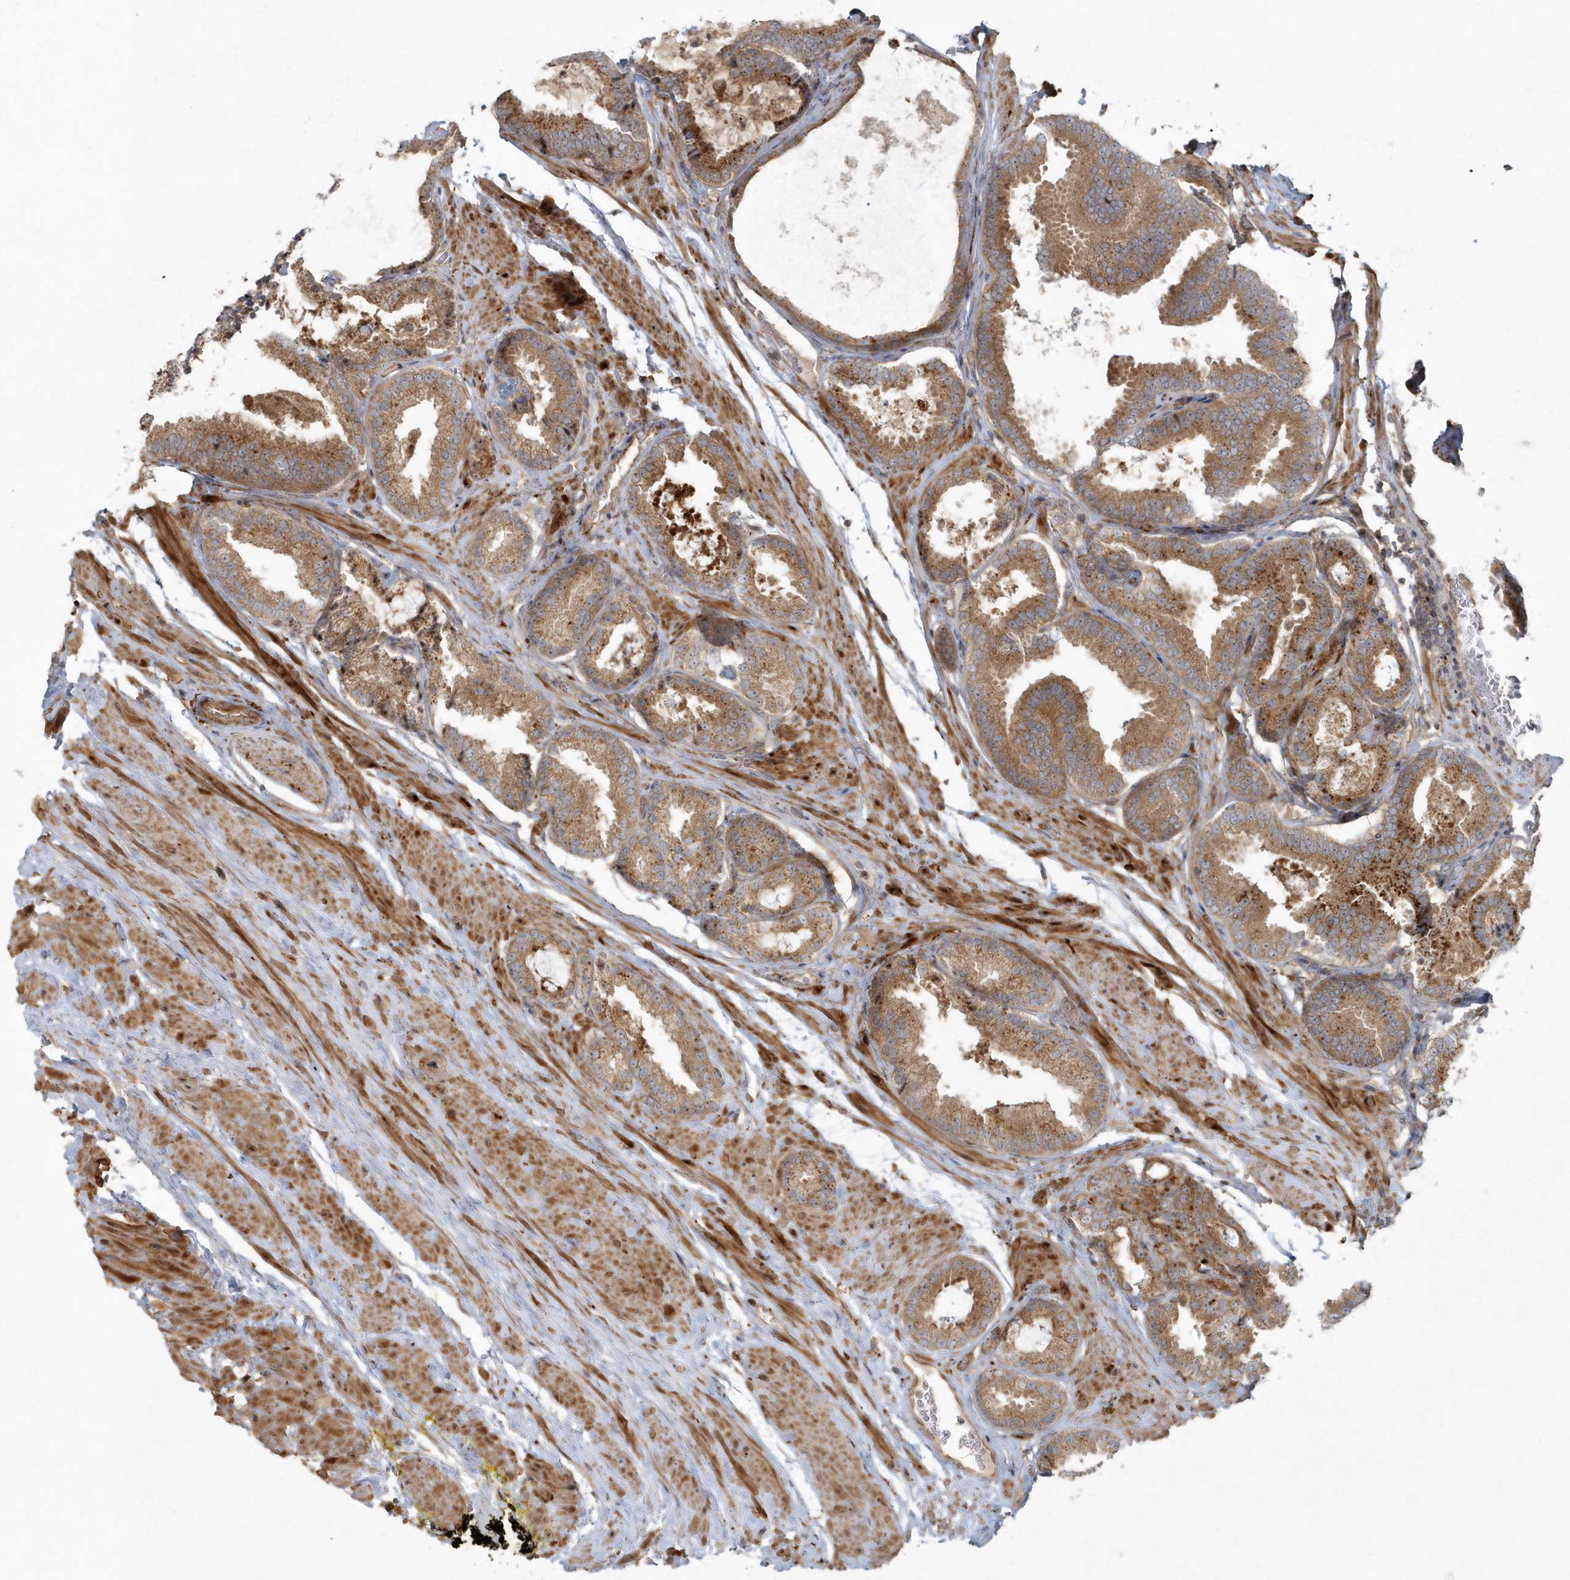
{"staining": {"intensity": "moderate", "quantity": ">75%", "location": "cytoplasmic/membranous"}, "tissue": "prostate cancer", "cell_type": "Tumor cells", "image_type": "cancer", "snomed": [{"axis": "morphology", "description": "Adenocarcinoma, Low grade"}, {"axis": "topography", "description": "Prostate"}], "caption": "About >75% of tumor cells in adenocarcinoma (low-grade) (prostate) display moderate cytoplasmic/membranous protein staining as visualized by brown immunohistochemical staining.", "gene": "ARHGEF38", "patient": {"sex": "male", "age": 71}}